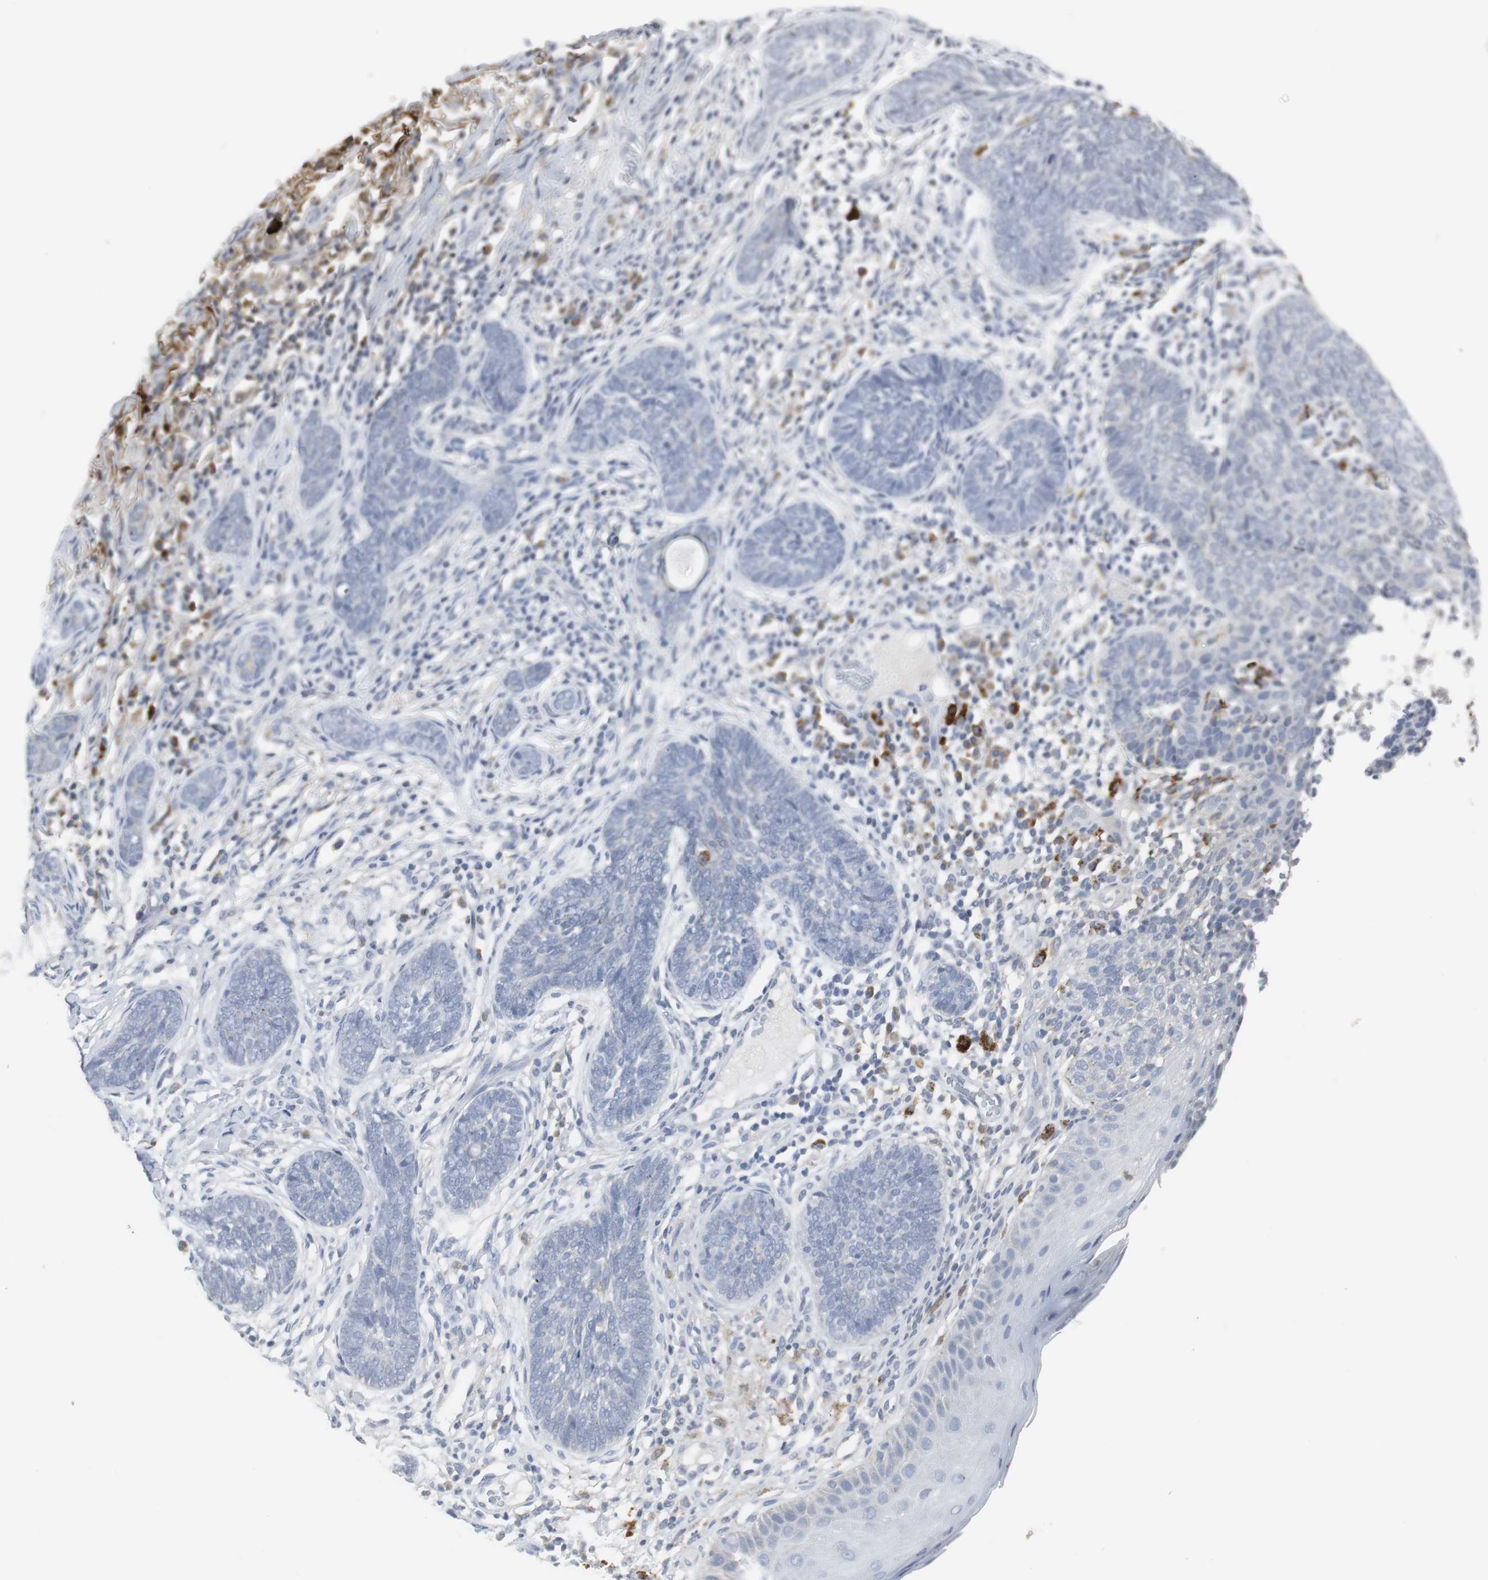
{"staining": {"intensity": "negative", "quantity": "none", "location": "none"}, "tissue": "skin cancer", "cell_type": "Tumor cells", "image_type": "cancer", "snomed": [{"axis": "morphology", "description": "Normal tissue, NOS"}, {"axis": "morphology", "description": "Basal cell carcinoma"}, {"axis": "topography", "description": "Skin"}], "caption": "Human skin cancer stained for a protein using IHC exhibits no positivity in tumor cells.", "gene": "PI15", "patient": {"sex": "male", "age": 87}}